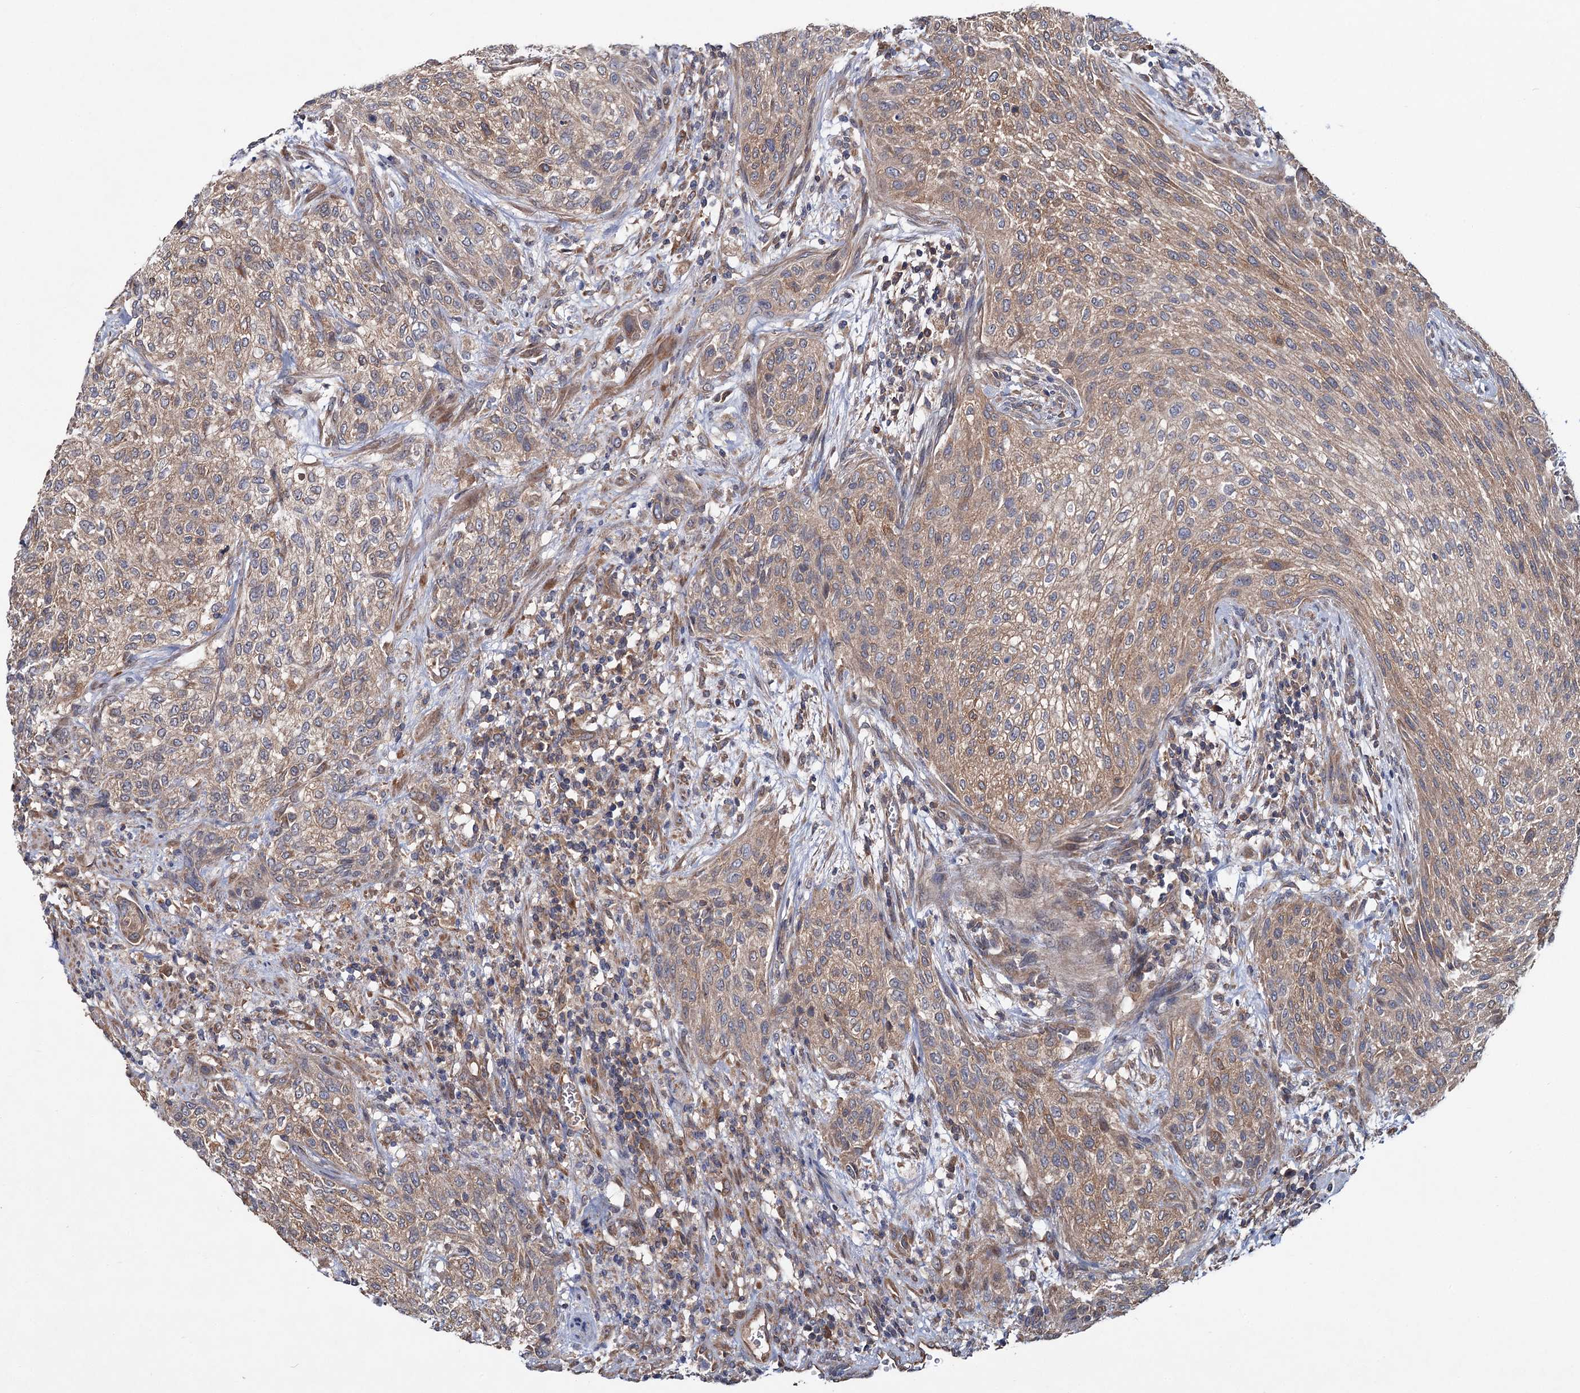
{"staining": {"intensity": "weak", "quantity": ">75%", "location": "cytoplasmic/membranous"}, "tissue": "urothelial cancer", "cell_type": "Tumor cells", "image_type": "cancer", "snomed": [{"axis": "morphology", "description": "Urothelial carcinoma, High grade"}, {"axis": "topography", "description": "Urinary bladder"}], "caption": "A low amount of weak cytoplasmic/membranous positivity is identified in approximately >75% of tumor cells in urothelial cancer tissue.", "gene": "MTRR", "patient": {"sex": "male", "age": 35}}